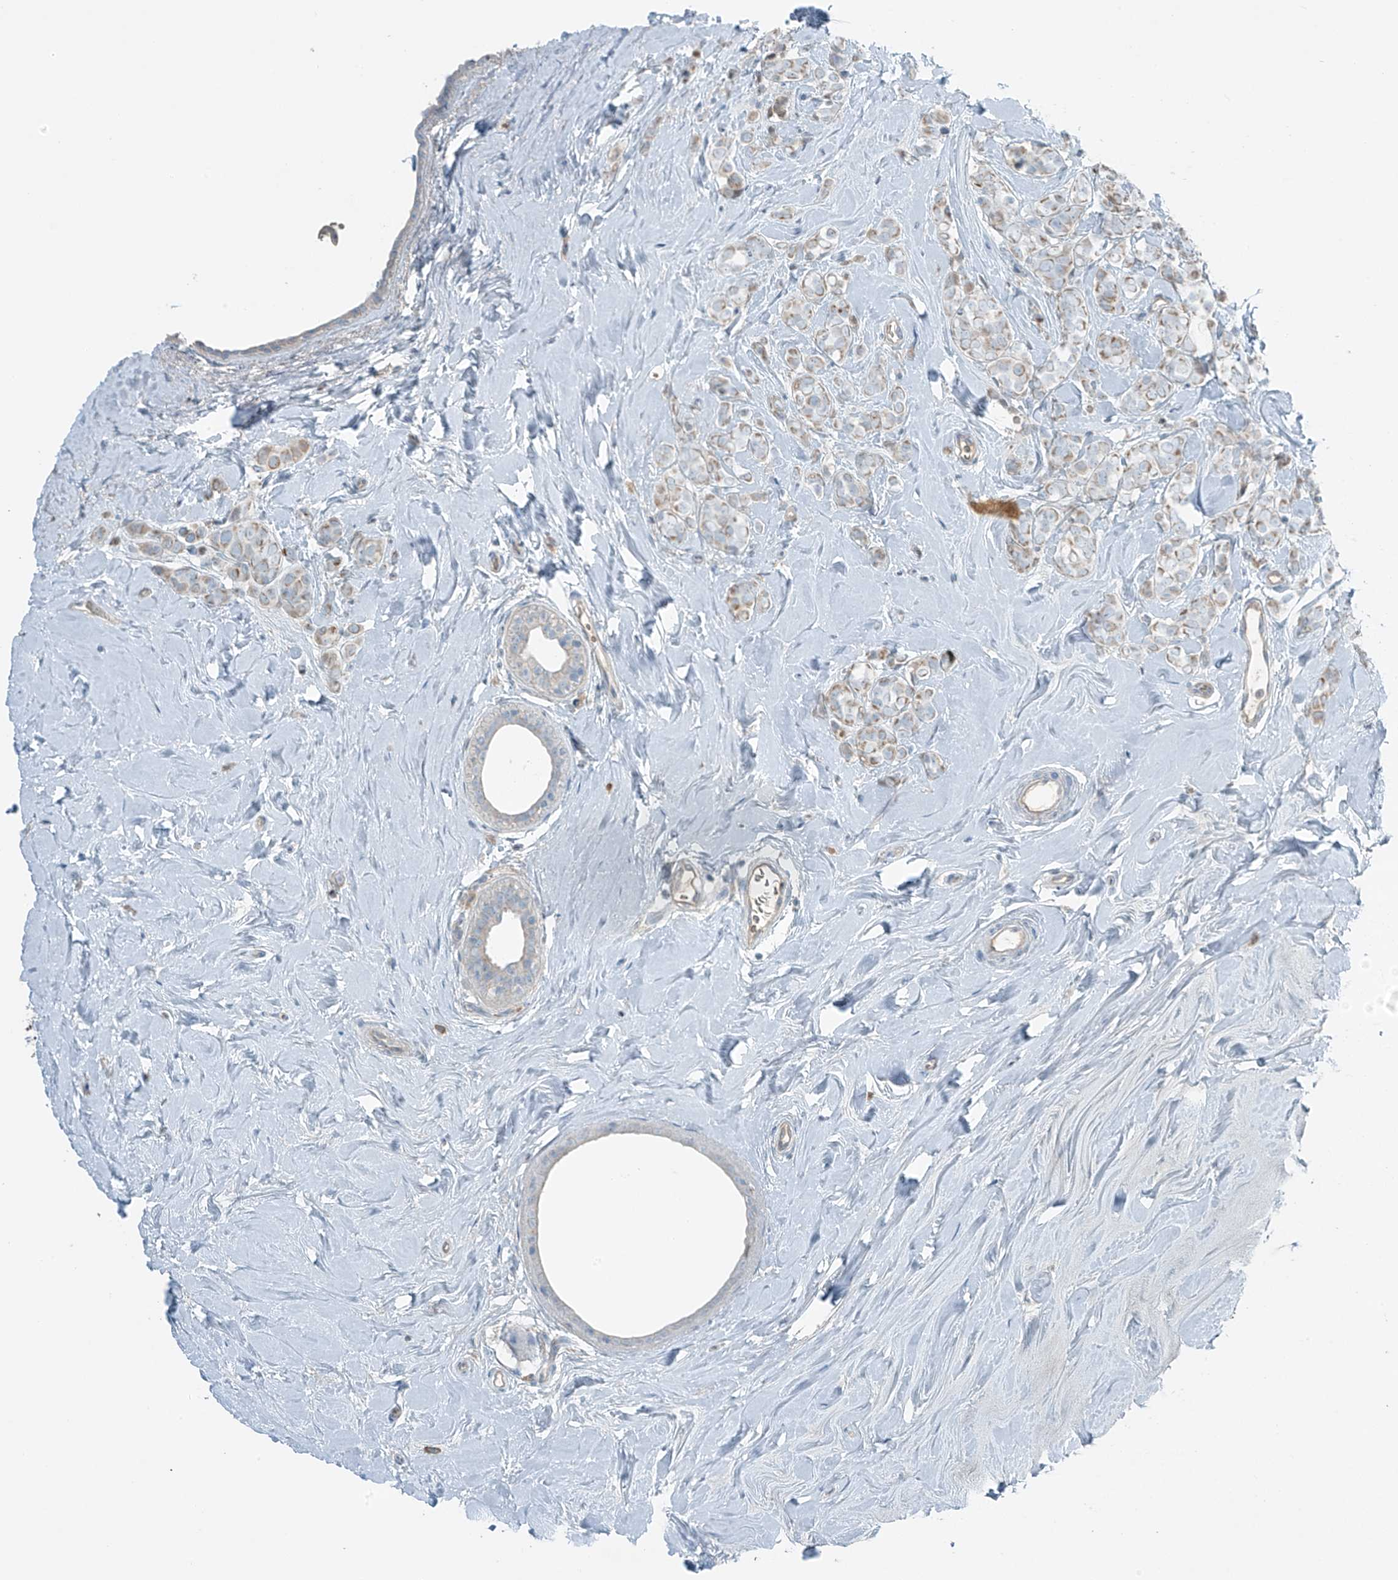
{"staining": {"intensity": "weak", "quantity": "25%-75%", "location": "cytoplasmic/membranous"}, "tissue": "breast cancer", "cell_type": "Tumor cells", "image_type": "cancer", "snomed": [{"axis": "morphology", "description": "Lobular carcinoma"}, {"axis": "topography", "description": "Breast"}], "caption": "Protein expression analysis of human breast cancer (lobular carcinoma) reveals weak cytoplasmic/membranous positivity in approximately 25%-75% of tumor cells.", "gene": "FAM131C", "patient": {"sex": "female", "age": 47}}